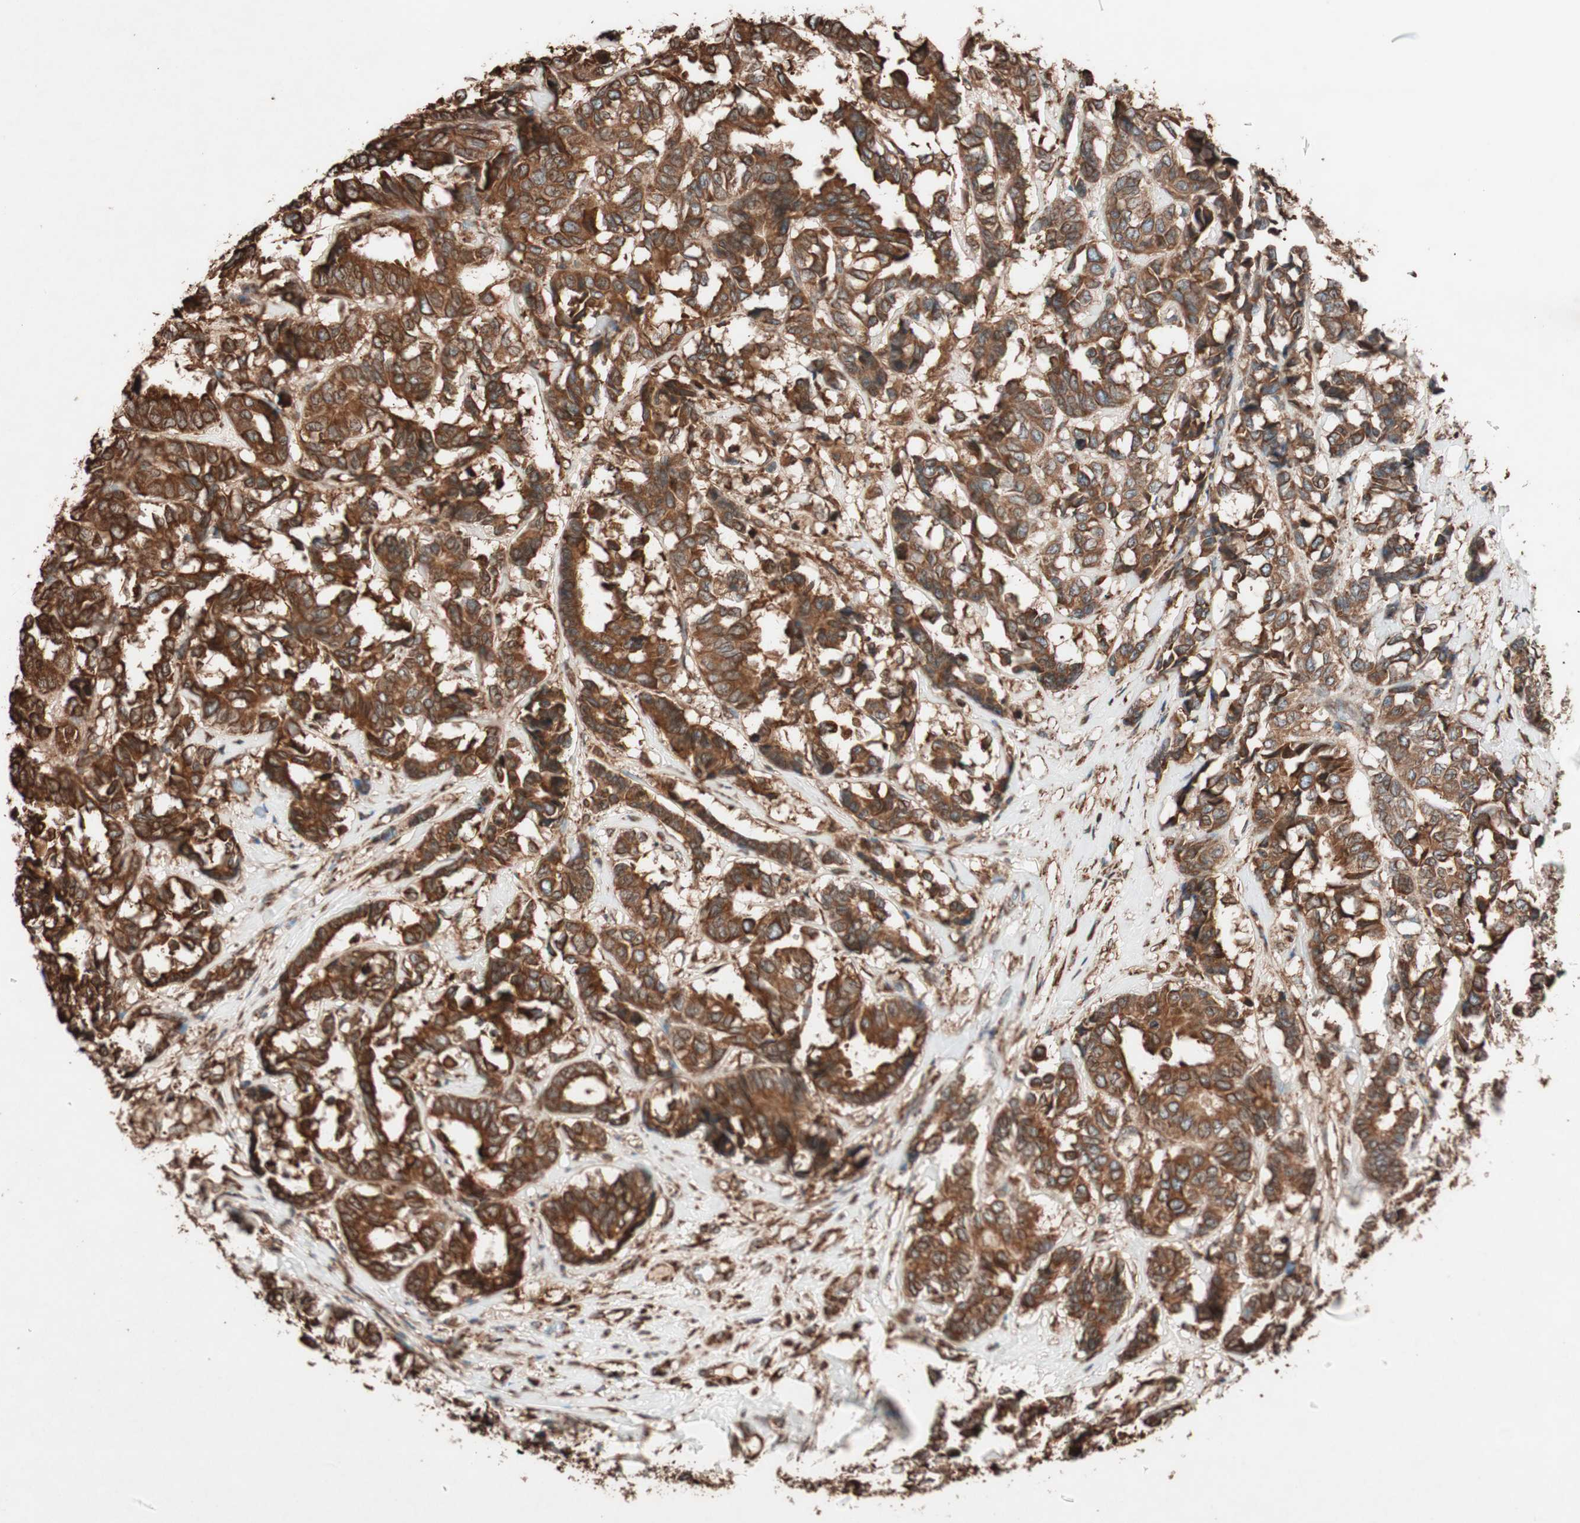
{"staining": {"intensity": "strong", "quantity": ">75%", "location": "cytoplasmic/membranous"}, "tissue": "breast cancer", "cell_type": "Tumor cells", "image_type": "cancer", "snomed": [{"axis": "morphology", "description": "Duct carcinoma"}, {"axis": "topography", "description": "Breast"}], "caption": "Human breast cancer stained with a protein marker reveals strong staining in tumor cells.", "gene": "VEGFA", "patient": {"sex": "female", "age": 87}}